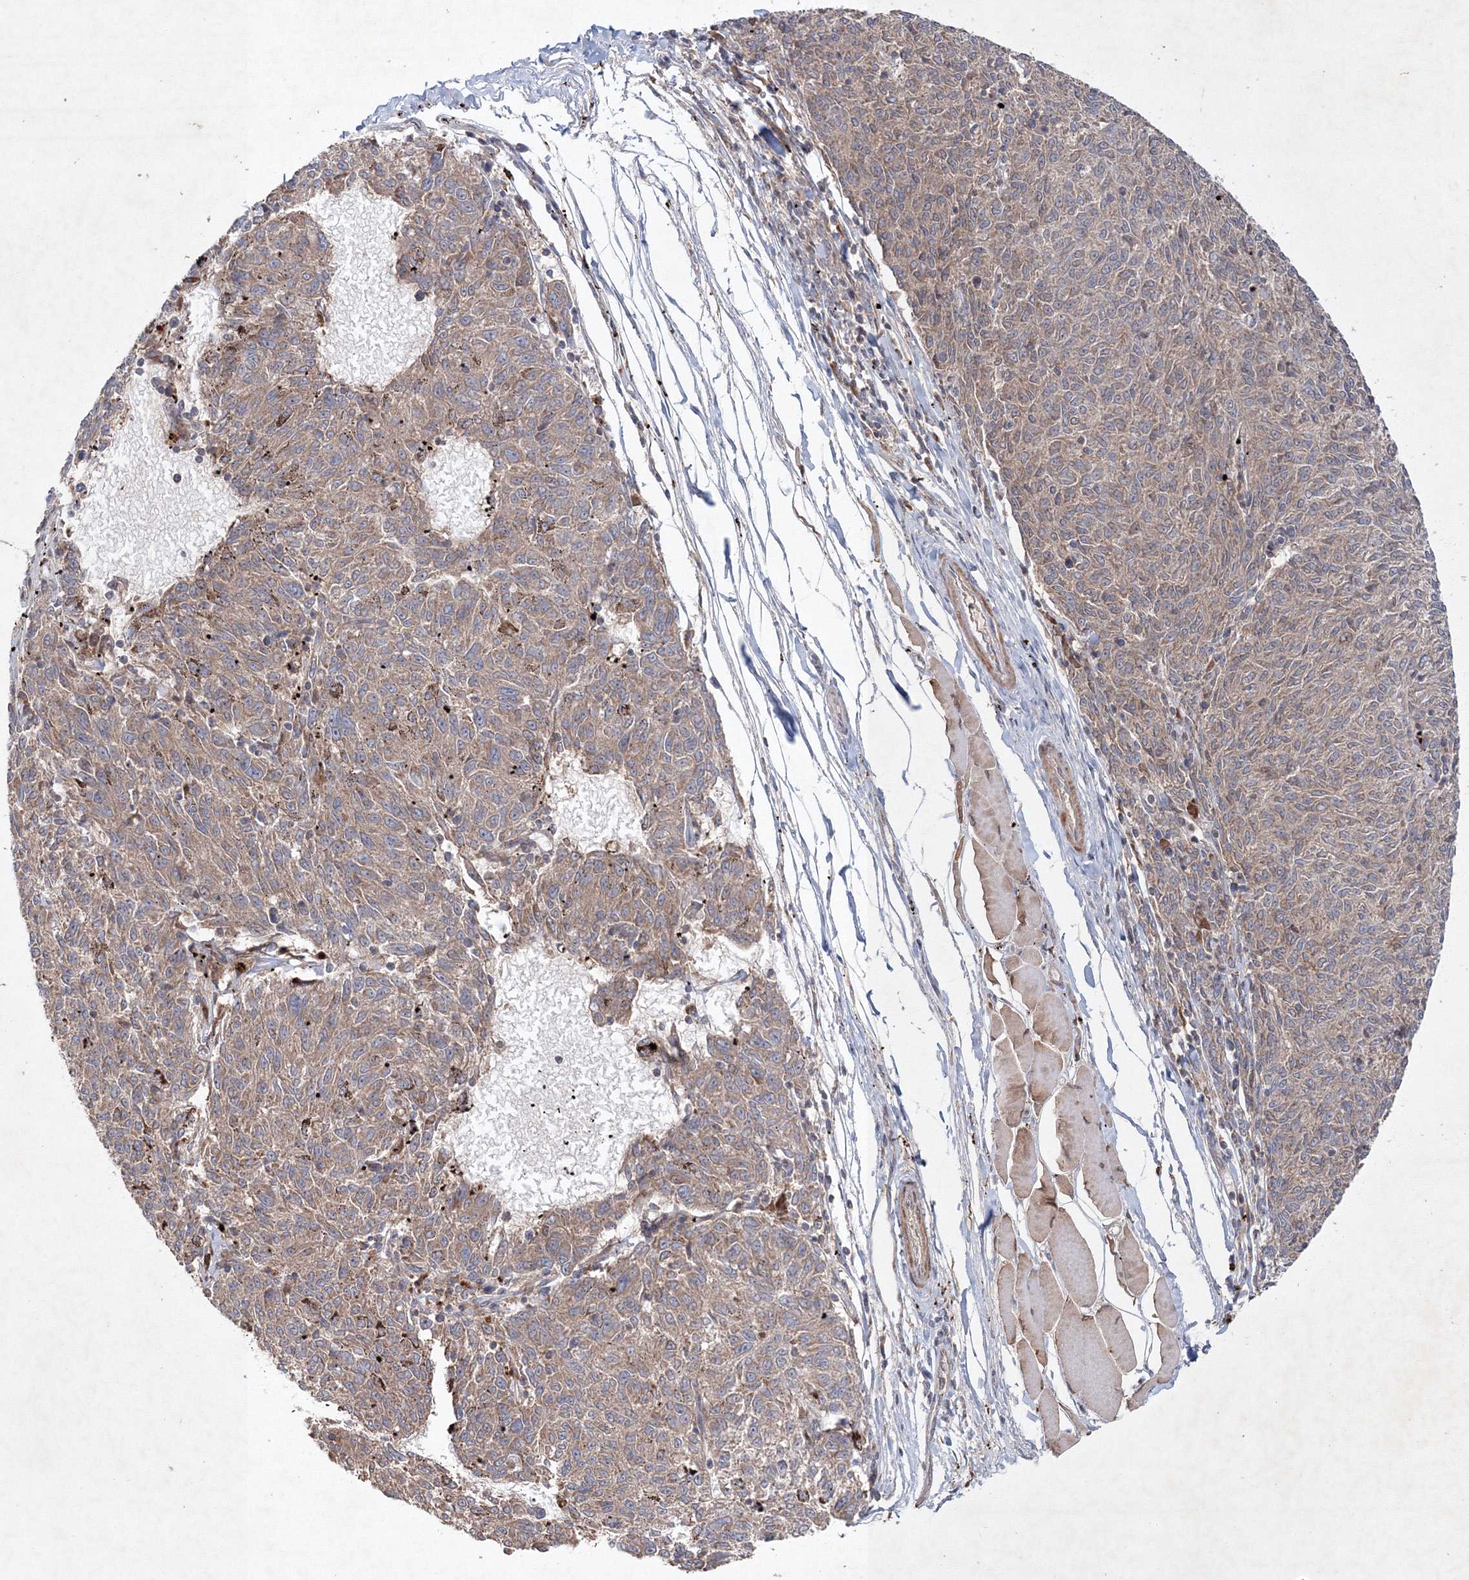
{"staining": {"intensity": "weak", "quantity": ">75%", "location": "cytoplasmic/membranous"}, "tissue": "melanoma", "cell_type": "Tumor cells", "image_type": "cancer", "snomed": [{"axis": "morphology", "description": "Malignant melanoma, NOS"}, {"axis": "topography", "description": "Skin"}], "caption": "Malignant melanoma stained for a protein (brown) reveals weak cytoplasmic/membranous positive positivity in approximately >75% of tumor cells.", "gene": "NOA1", "patient": {"sex": "female", "age": 72}}